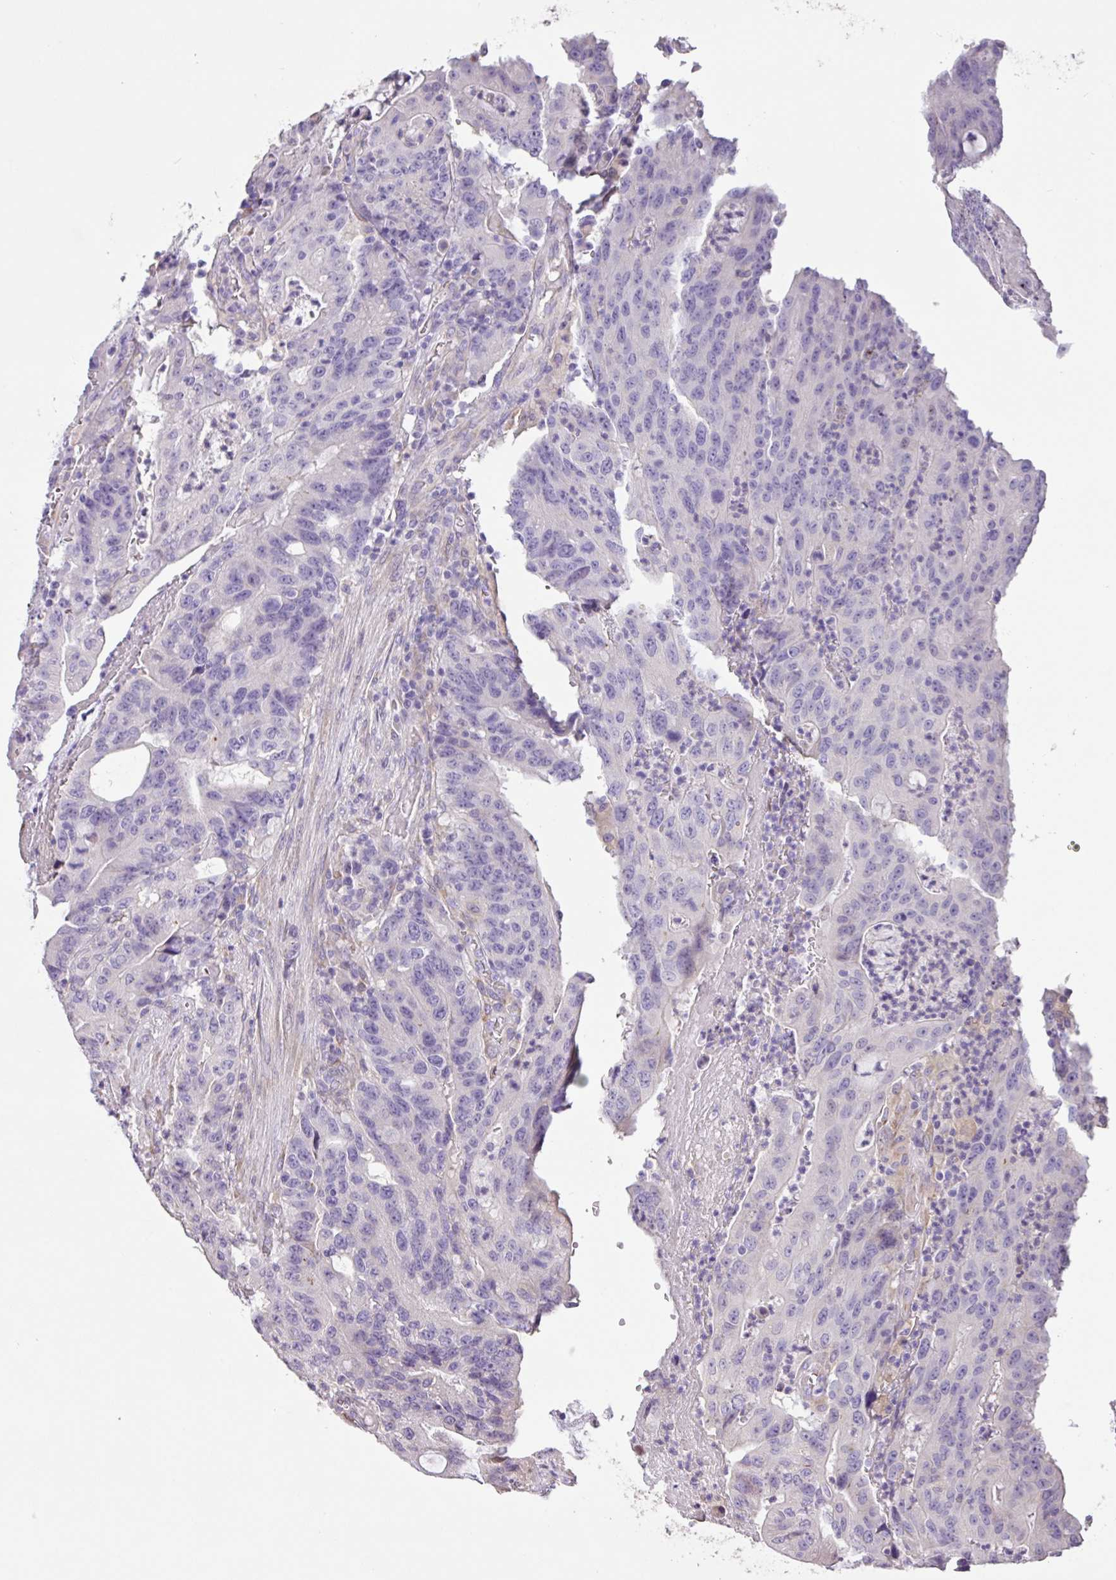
{"staining": {"intensity": "negative", "quantity": "none", "location": "none"}, "tissue": "colorectal cancer", "cell_type": "Tumor cells", "image_type": "cancer", "snomed": [{"axis": "morphology", "description": "Adenocarcinoma, NOS"}, {"axis": "topography", "description": "Colon"}], "caption": "Protein analysis of colorectal cancer shows no significant positivity in tumor cells.", "gene": "ZG16", "patient": {"sex": "male", "age": 83}}